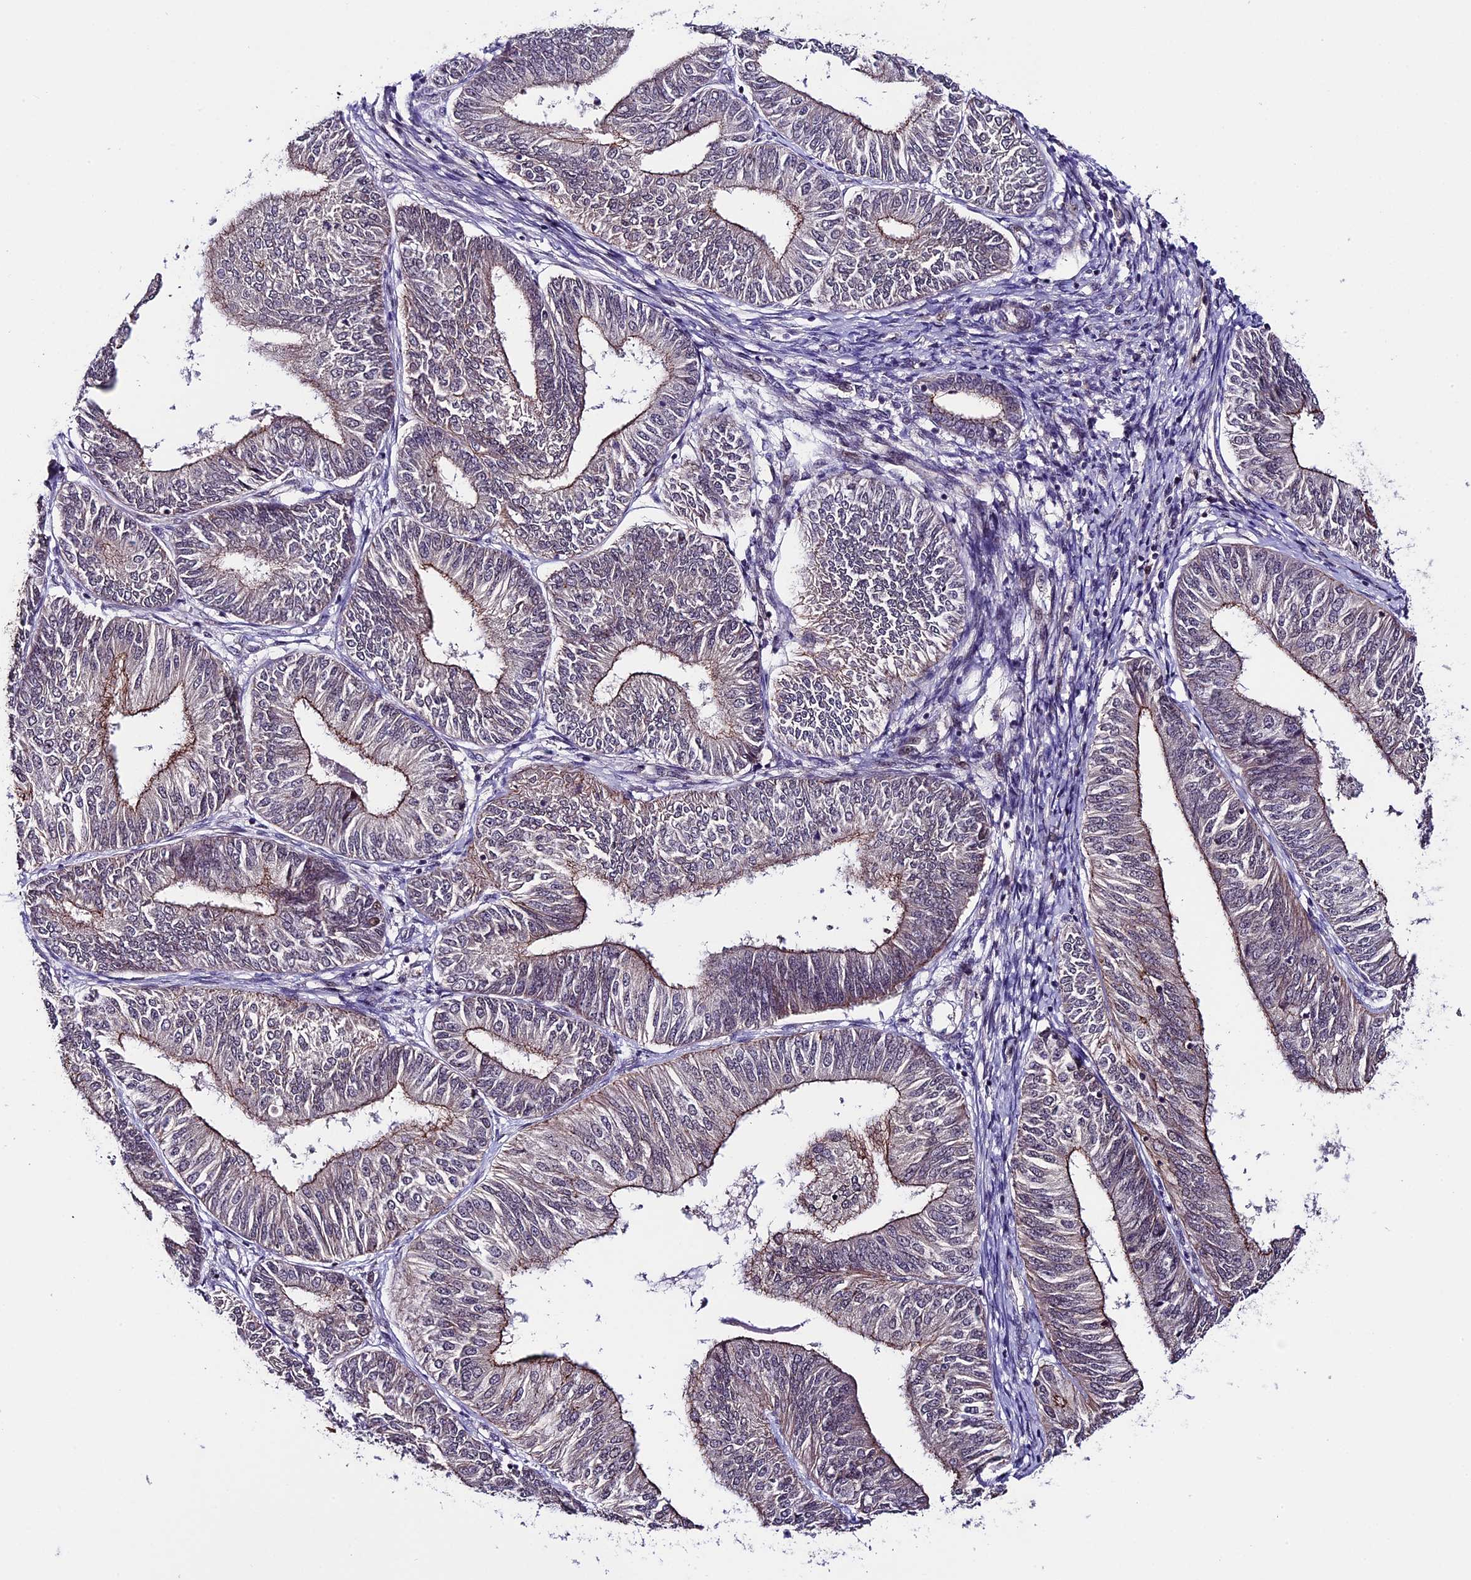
{"staining": {"intensity": "moderate", "quantity": "25%-75%", "location": "cytoplasmic/membranous"}, "tissue": "endometrial cancer", "cell_type": "Tumor cells", "image_type": "cancer", "snomed": [{"axis": "morphology", "description": "Adenocarcinoma, NOS"}, {"axis": "topography", "description": "Endometrium"}], "caption": "IHC (DAB) staining of human endometrial cancer reveals moderate cytoplasmic/membranous protein expression in approximately 25%-75% of tumor cells. The staining was performed using DAB (3,3'-diaminobenzidine) to visualize the protein expression in brown, while the nuclei were stained in blue with hematoxylin (Magnification: 20x).", "gene": "SIPA1L3", "patient": {"sex": "female", "age": 58}}